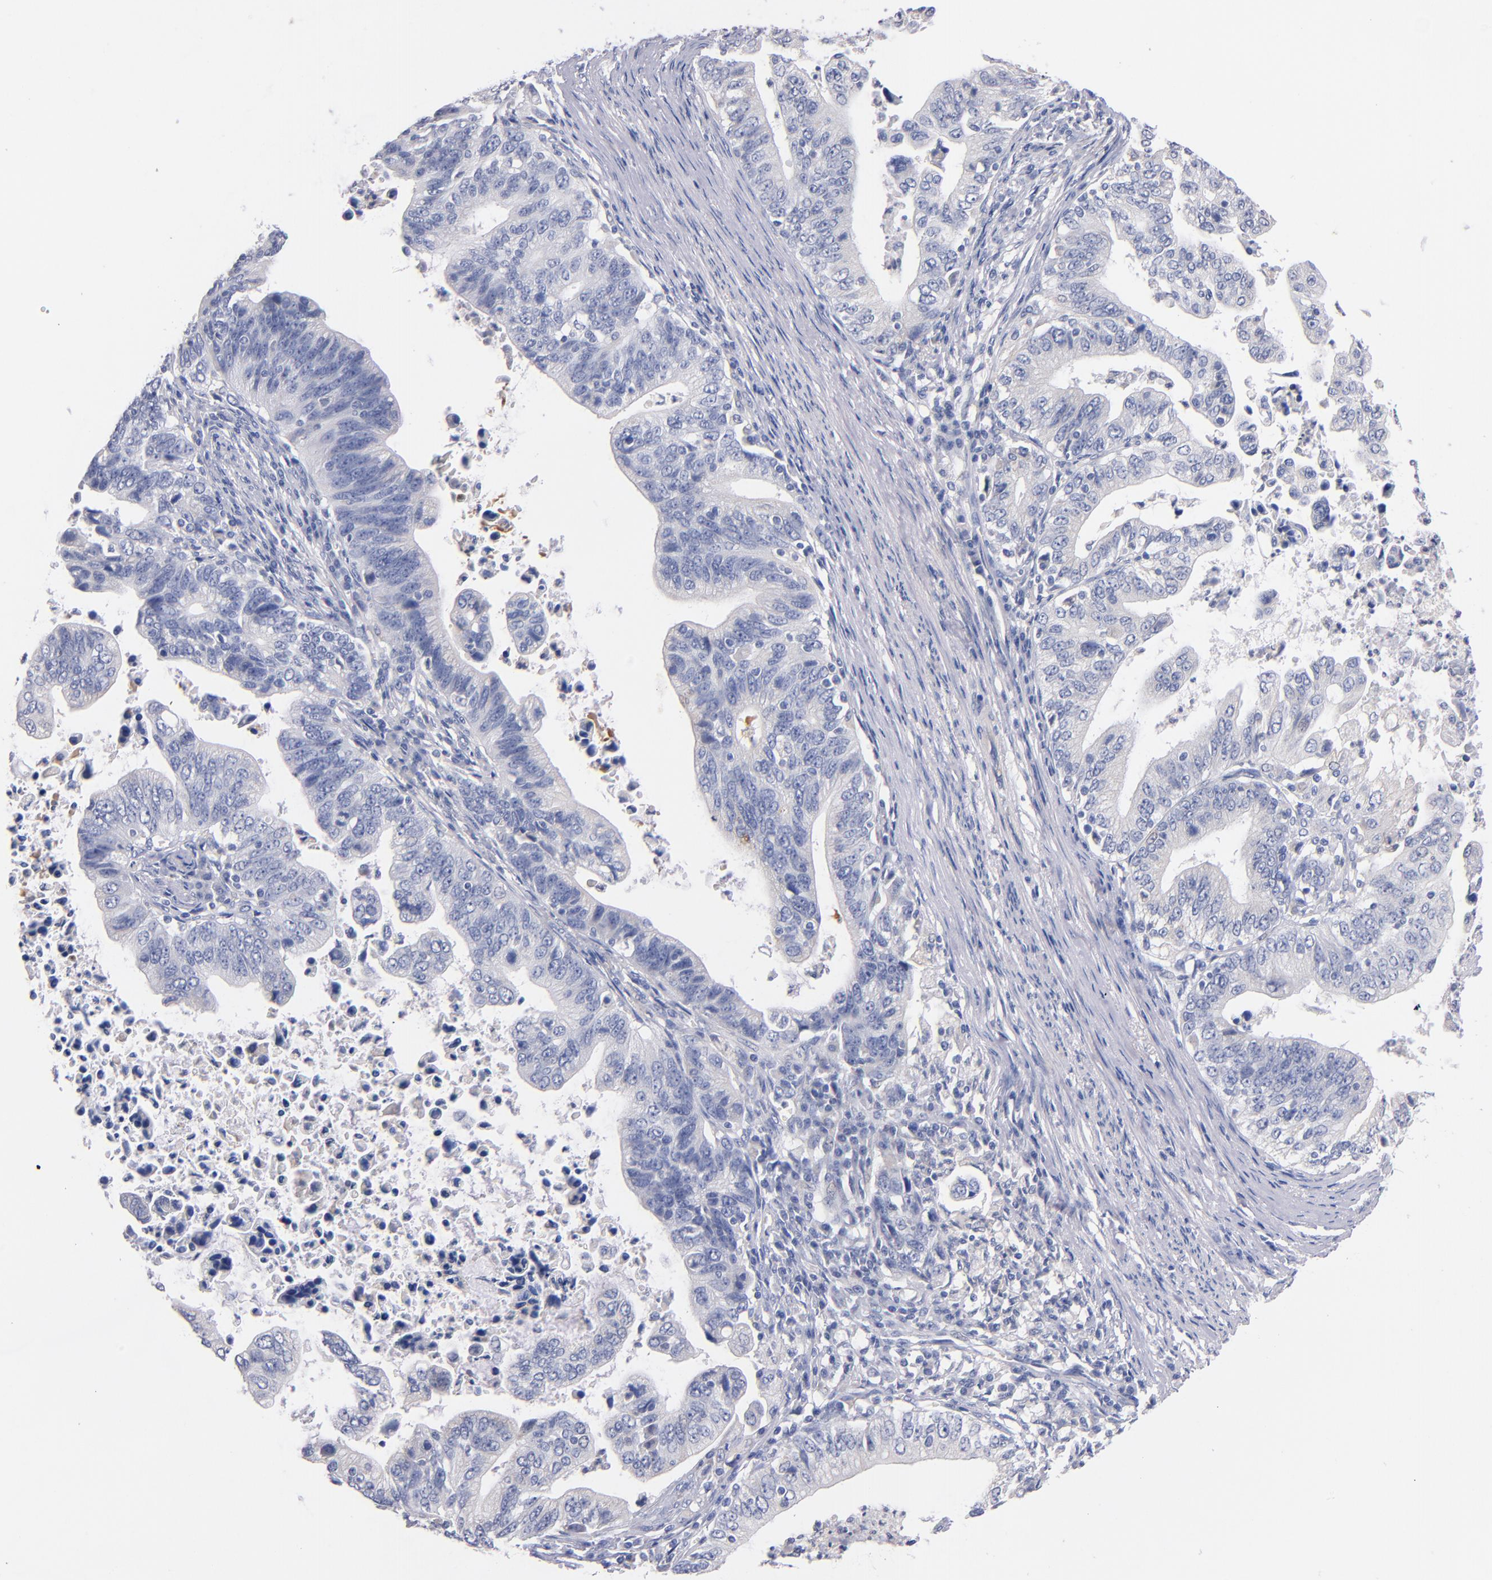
{"staining": {"intensity": "negative", "quantity": "none", "location": "none"}, "tissue": "stomach cancer", "cell_type": "Tumor cells", "image_type": "cancer", "snomed": [{"axis": "morphology", "description": "Adenocarcinoma, NOS"}, {"axis": "topography", "description": "Stomach, upper"}], "caption": "Immunohistochemistry photomicrograph of human stomach cancer (adenocarcinoma) stained for a protein (brown), which demonstrates no positivity in tumor cells. Nuclei are stained in blue.", "gene": "CNTNAP2", "patient": {"sex": "female", "age": 50}}